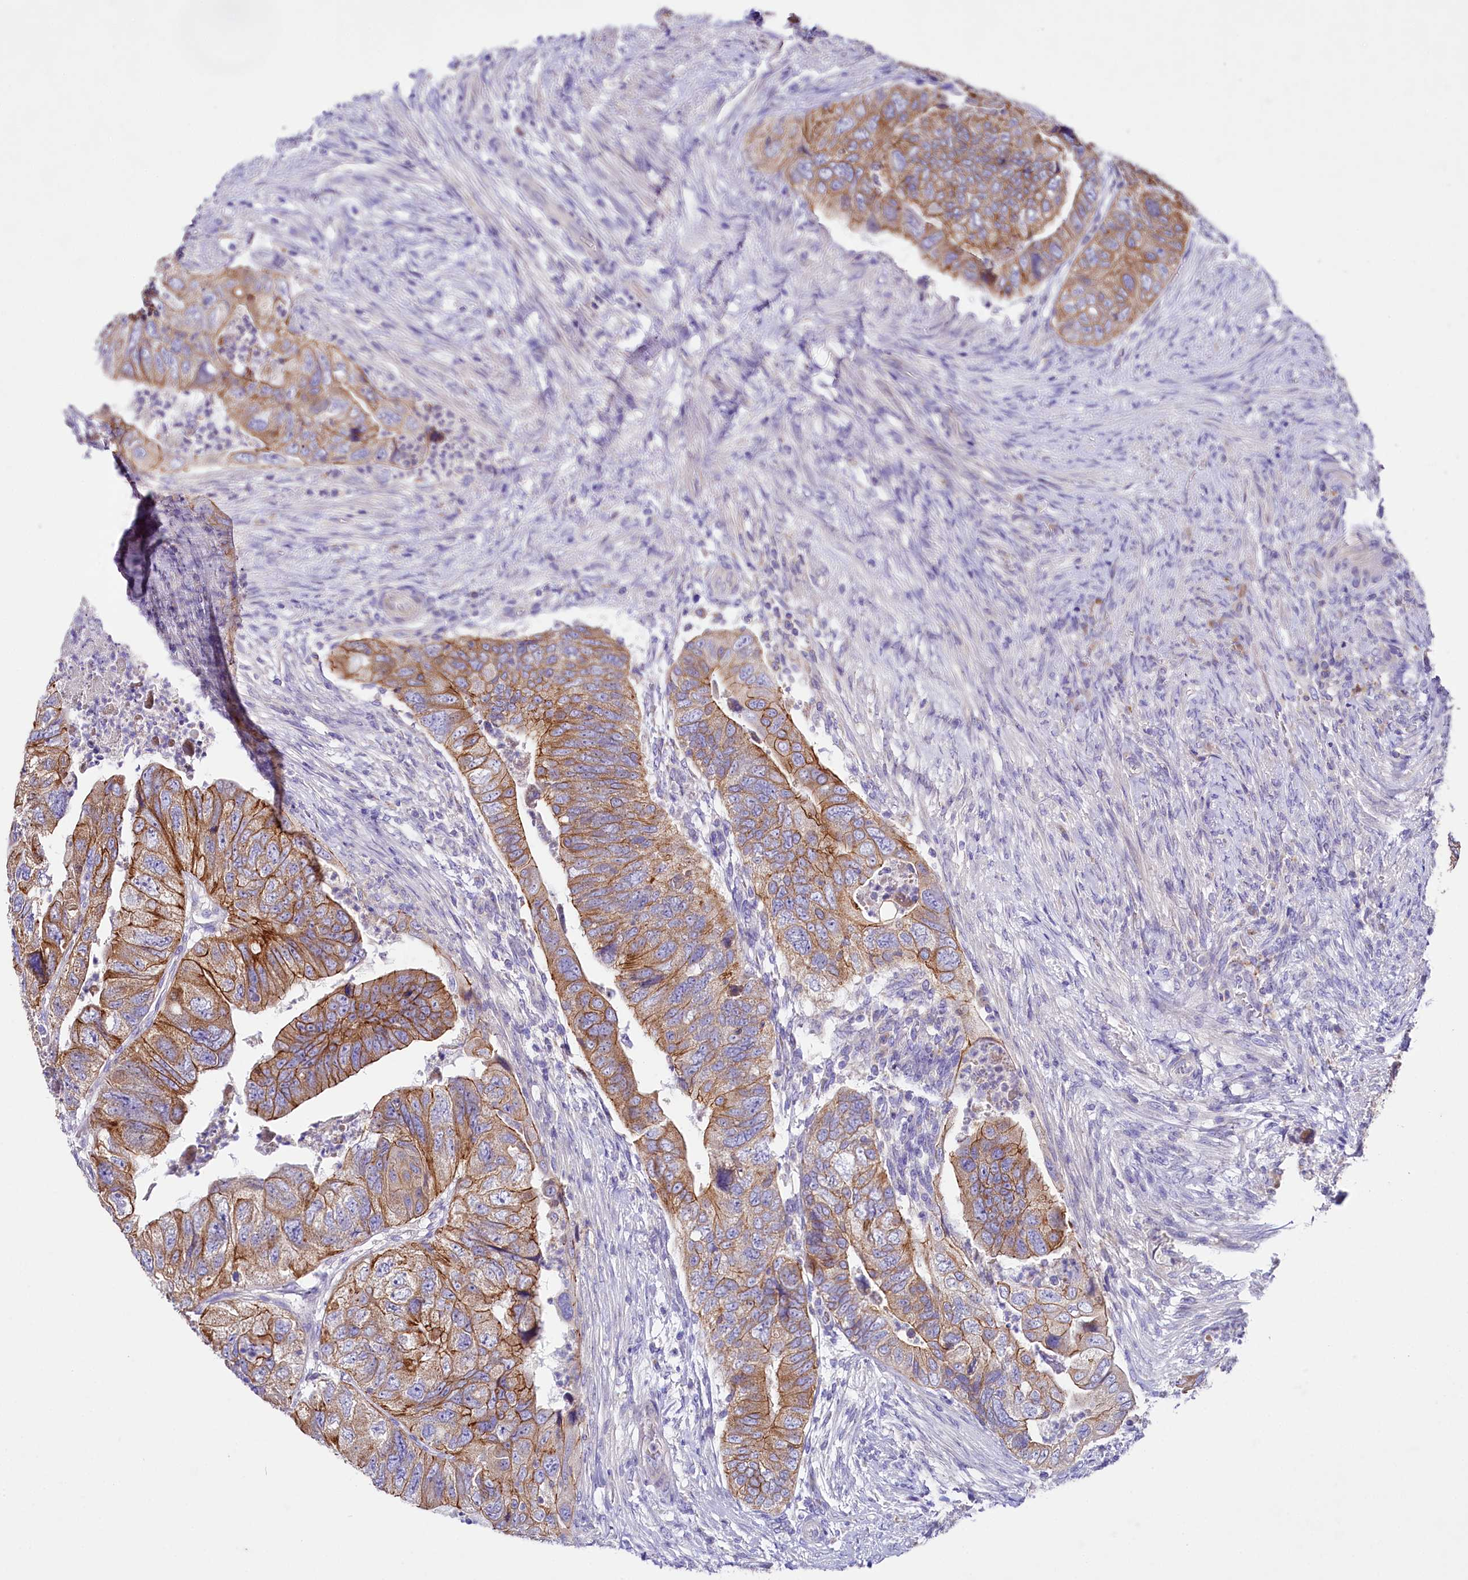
{"staining": {"intensity": "strong", "quantity": "25%-75%", "location": "cytoplasmic/membranous"}, "tissue": "colorectal cancer", "cell_type": "Tumor cells", "image_type": "cancer", "snomed": [{"axis": "morphology", "description": "Adenocarcinoma, NOS"}, {"axis": "topography", "description": "Rectum"}], "caption": "DAB (3,3'-diaminobenzidine) immunohistochemical staining of colorectal adenocarcinoma shows strong cytoplasmic/membranous protein positivity in approximately 25%-75% of tumor cells.", "gene": "SACM1L", "patient": {"sex": "male", "age": 63}}